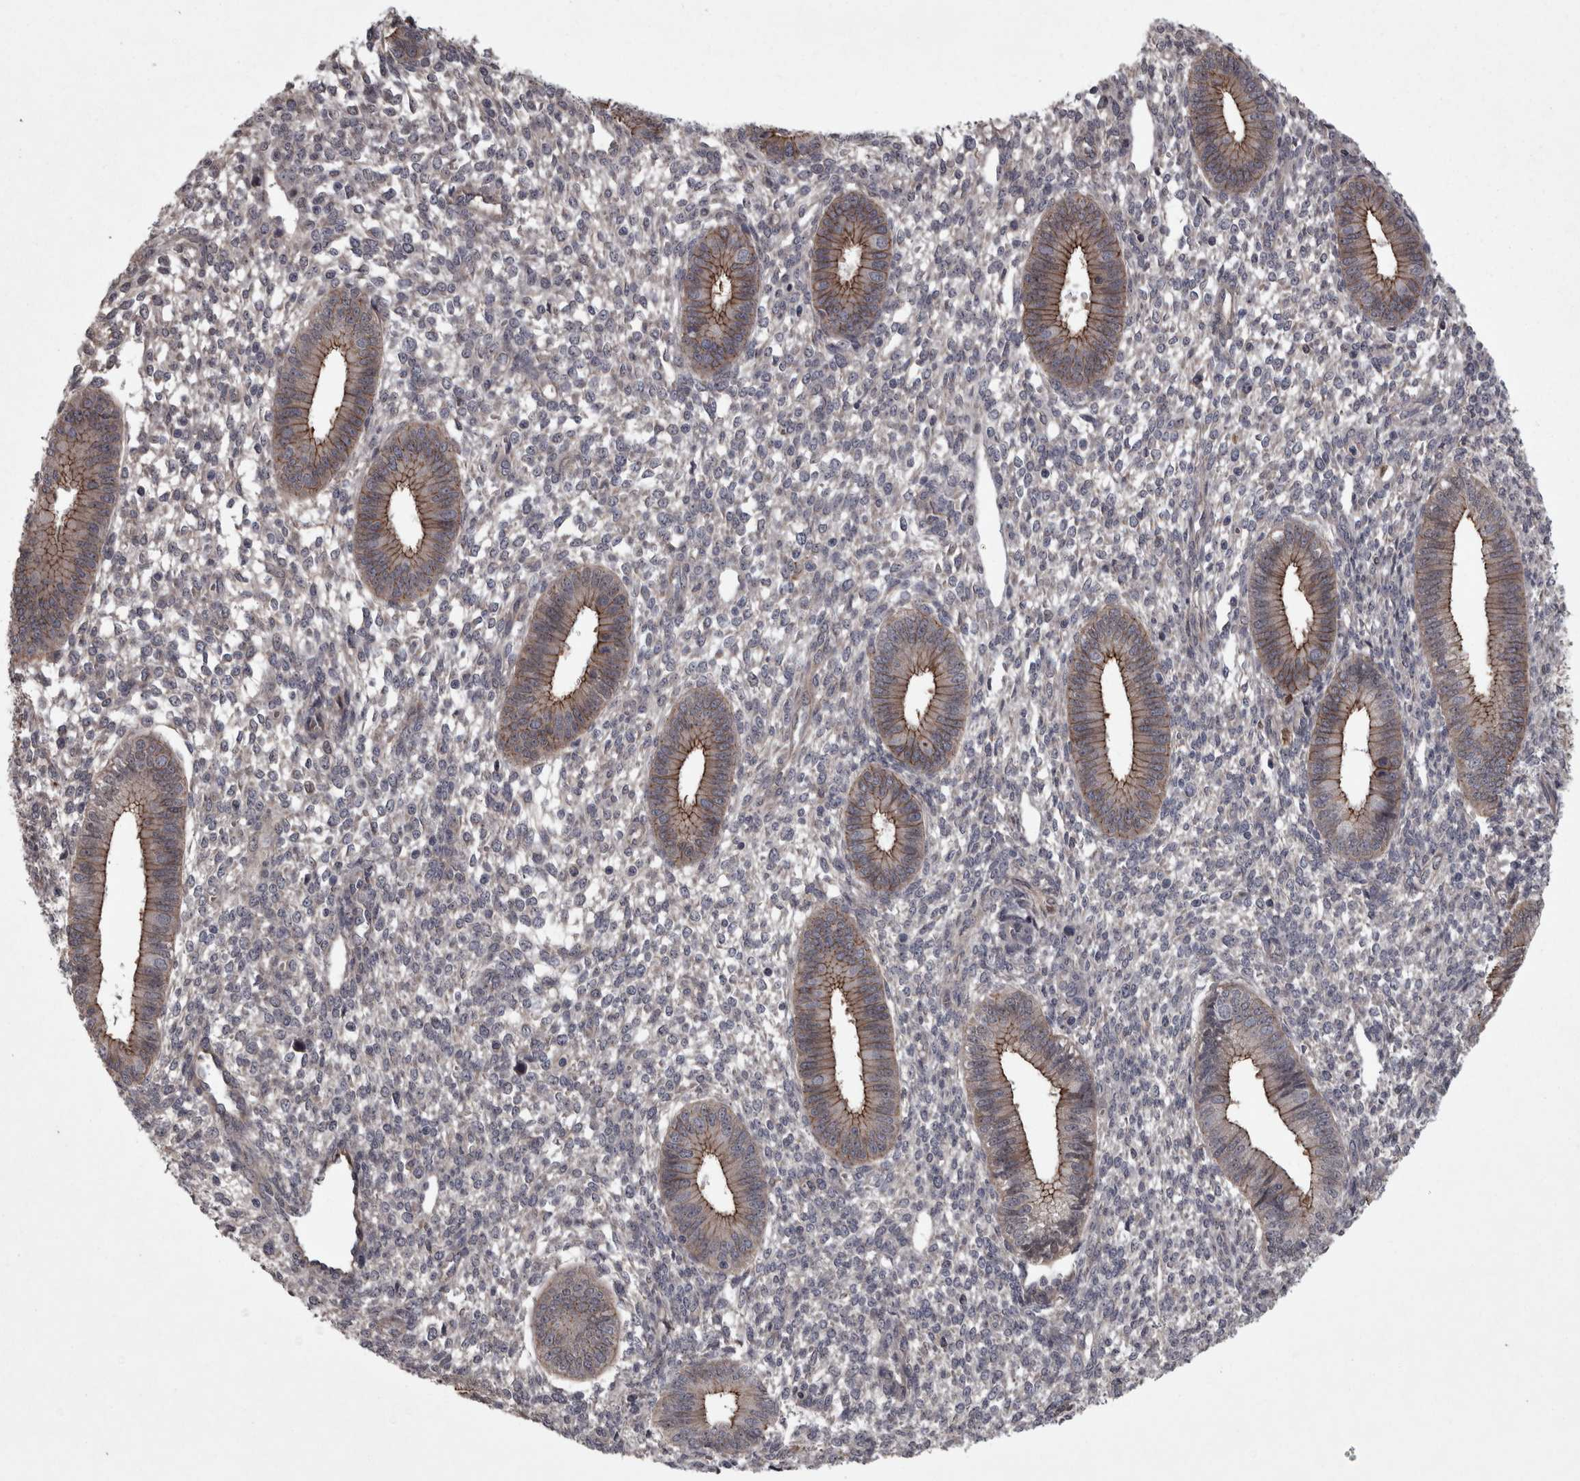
{"staining": {"intensity": "negative", "quantity": "none", "location": "none"}, "tissue": "endometrium", "cell_type": "Cells in endometrial stroma", "image_type": "normal", "snomed": [{"axis": "morphology", "description": "Normal tissue, NOS"}, {"axis": "topography", "description": "Endometrium"}], "caption": "Immunohistochemistry (IHC) of unremarkable endometrium exhibits no expression in cells in endometrial stroma.", "gene": "PCDH17", "patient": {"sex": "female", "age": 46}}